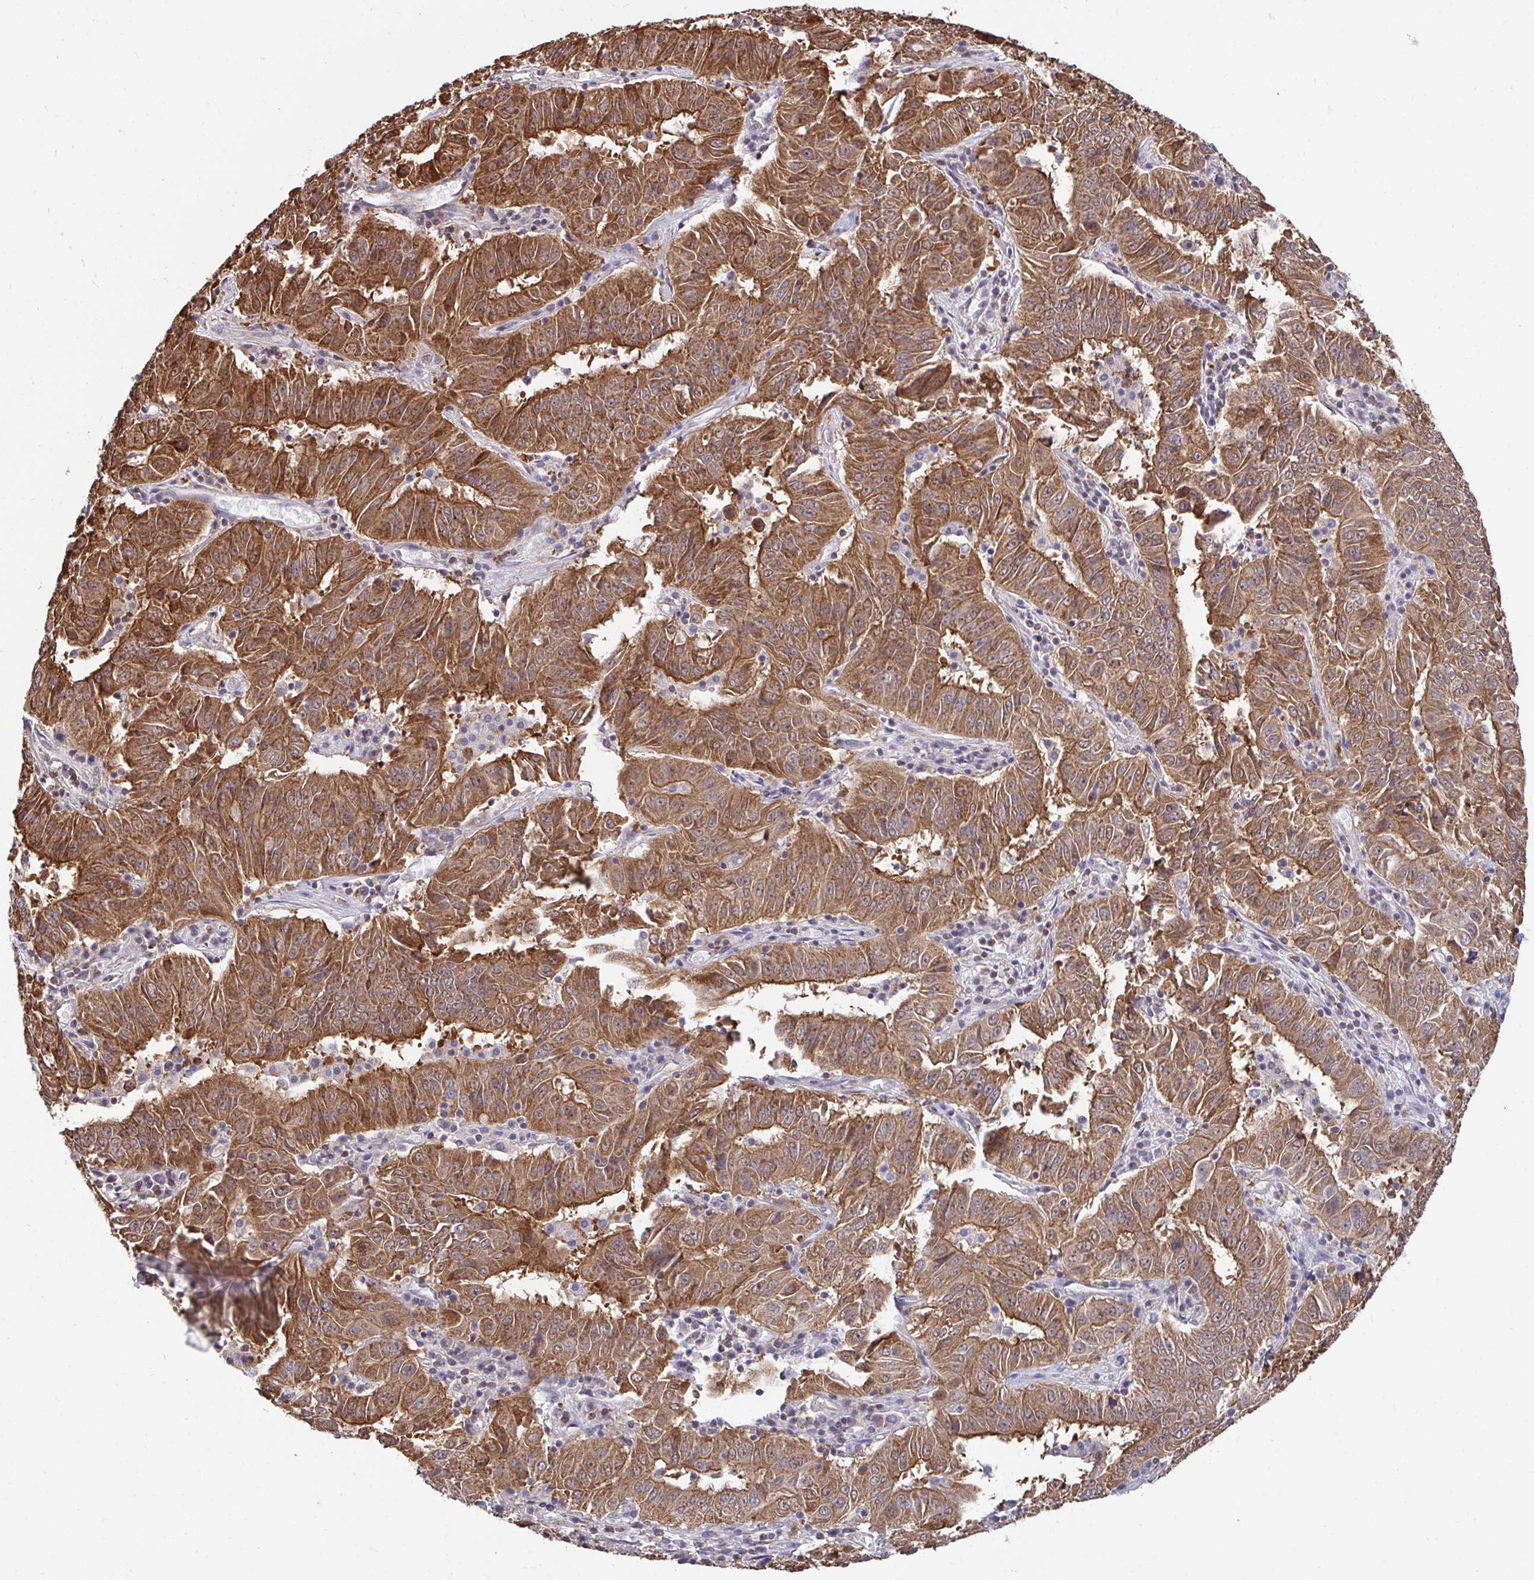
{"staining": {"intensity": "moderate", "quantity": ">75%", "location": "cytoplasmic/membranous"}, "tissue": "pancreatic cancer", "cell_type": "Tumor cells", "image_type": "cancer", "snomed": [{"axis": "morphology", "description": "Adenocarcinoma, NOS"}, {"axis": "topography", "description": "Pancreas"}], "caption": "Immunohistochemical staining of pancreatic adenocarcinoma demonstrates medium levels of moderate cytoplasmic/membranous protein expression in approximately >75% of tumor cells.", "gene": "DNAJA2", "patient": {"sex": "male", "age": 63}}